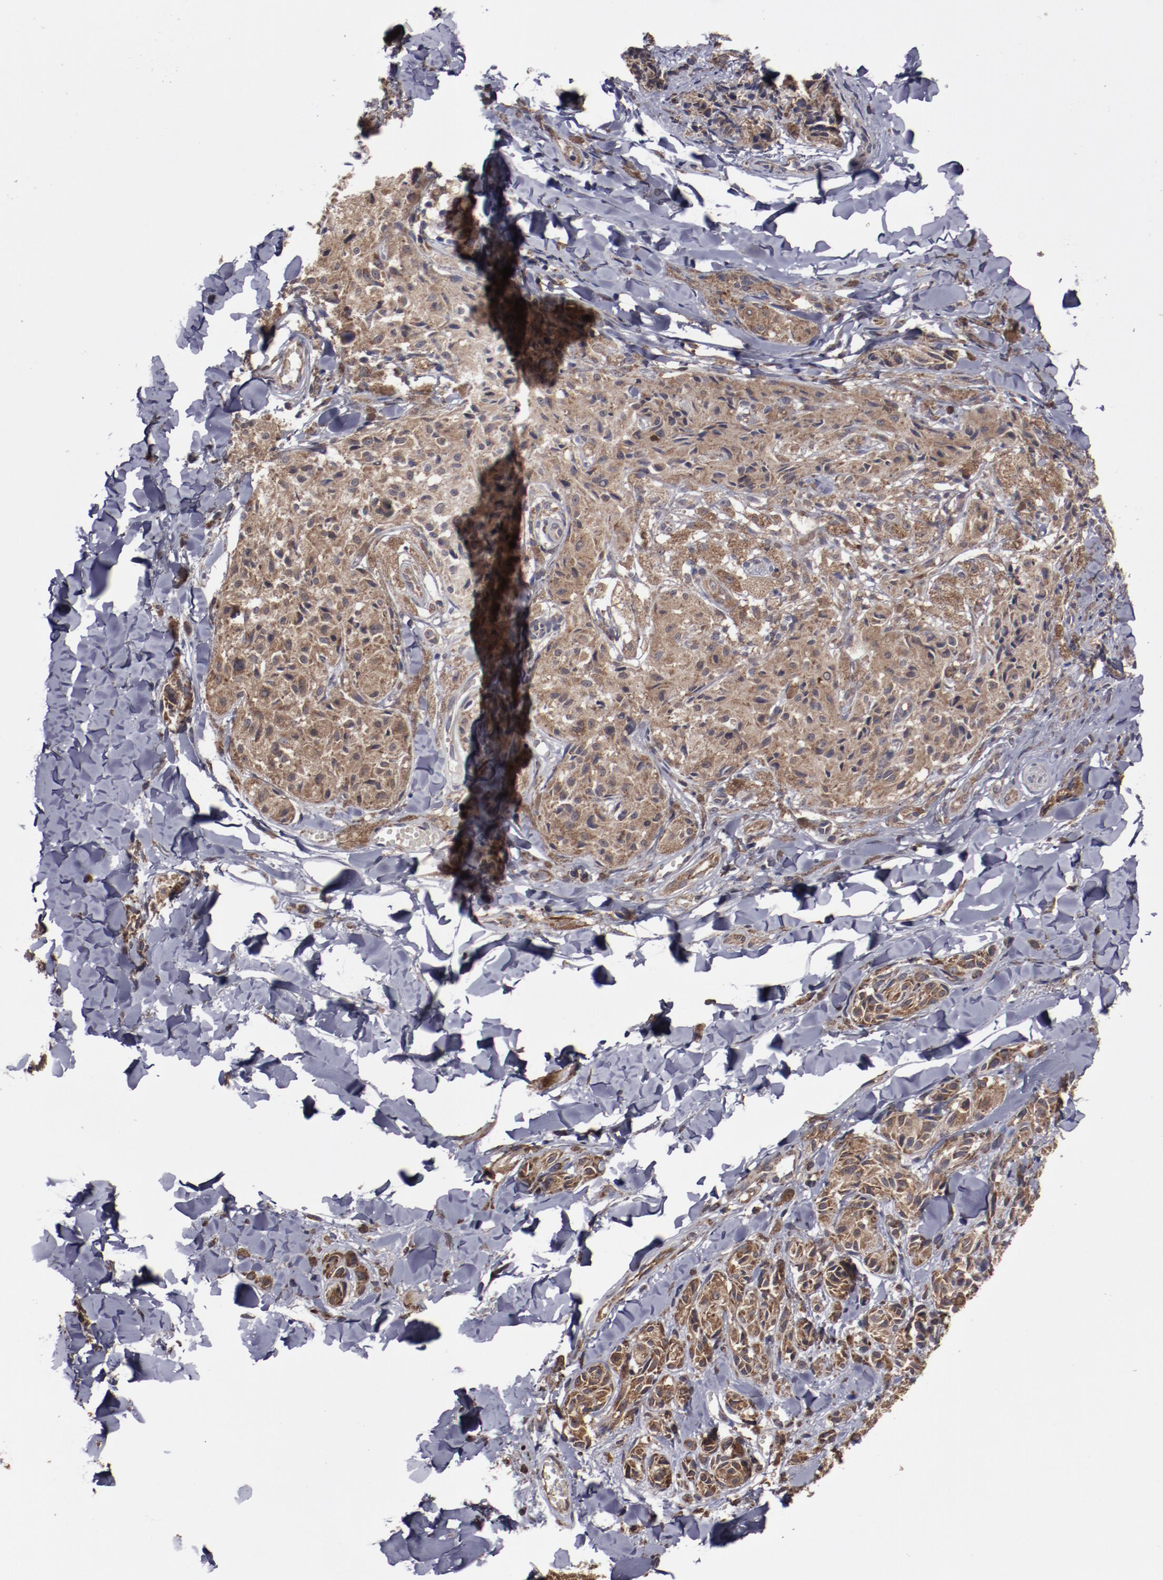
{"staining": {"intensity": "moderate", "quantity": ">75%", "location": "cytoplasmic/membranous"}, "tissue": "melanoma", "cell_type": "Tumor cells", "image_type": "cancer", "snomed": [{"axis": "morphology", "description": "Malignant melanoma, Metastatic site"}, {"axis": "topography", "description": "Skin"}], "caption": "IHC of malignant melanoma (metastatic site) displays medium levels of moderate cytoplasmic/membranous expression in approximately >75% of tumor cells. Using DAB (3,3'-diaminobenzidine) (brown) and hematoxylin (blue) stains, captured at high magnification using brightfield microscopy.", "gene": "RPS4Y1", "patient": {"sex": "female", "age": 66}}